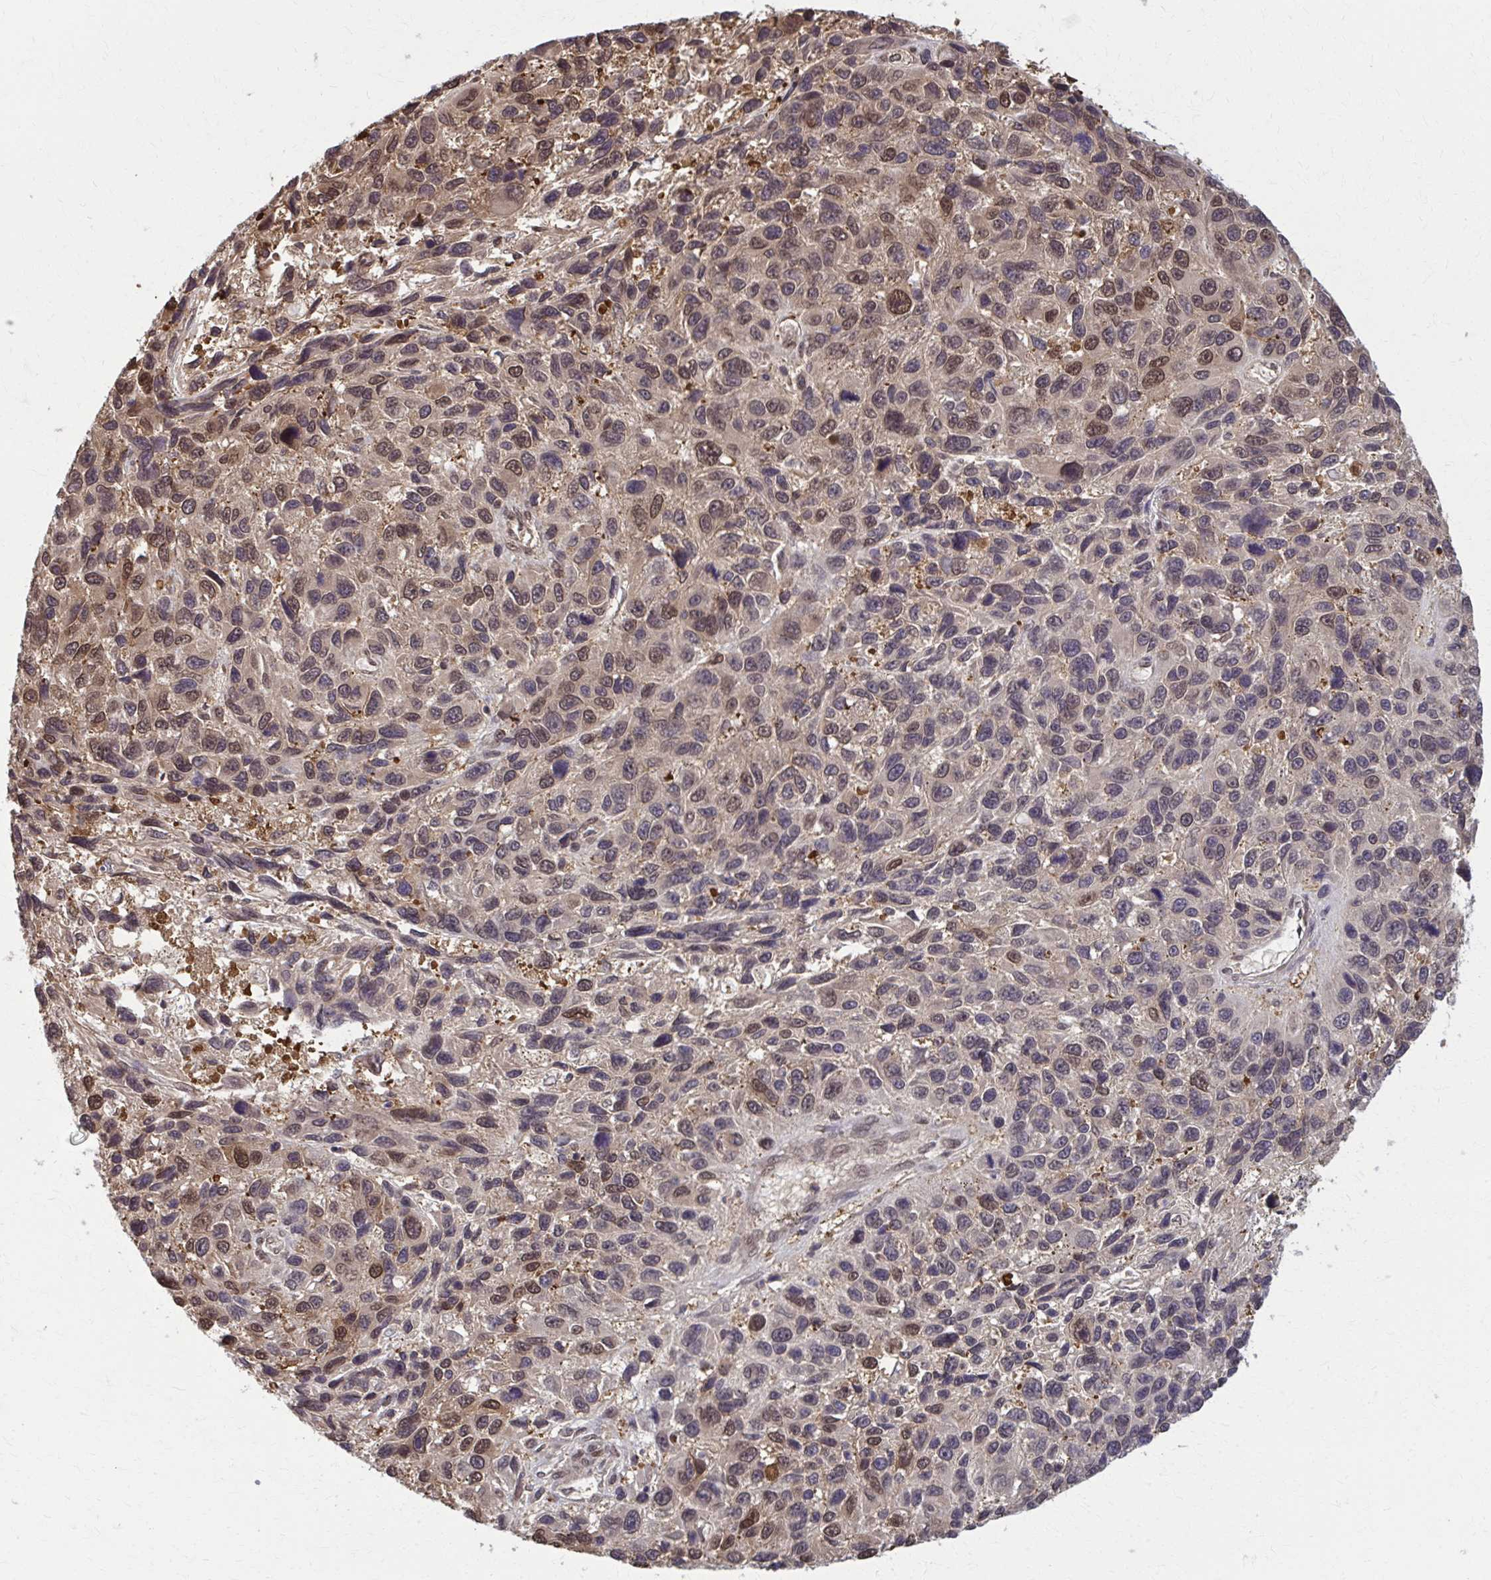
{"staining": {"intensity": "moderate", "quantity": "<25%", "location": "nuclear"}, "tissue": "melanoma", "cell_type": "Tumor cells", "image_type": "cancer", "snomed": [{"axis": "morphology", "description": "Malignant melanoma, NOS"}, {"axis": "topography", "description": "Skin"}], "caption": "An image of human melanoma stained for a protein exhibits moderate nuclear brown staining in tumor cells.", "gene": "MDH1", "patient": {"sex": "male", "age": 53}}